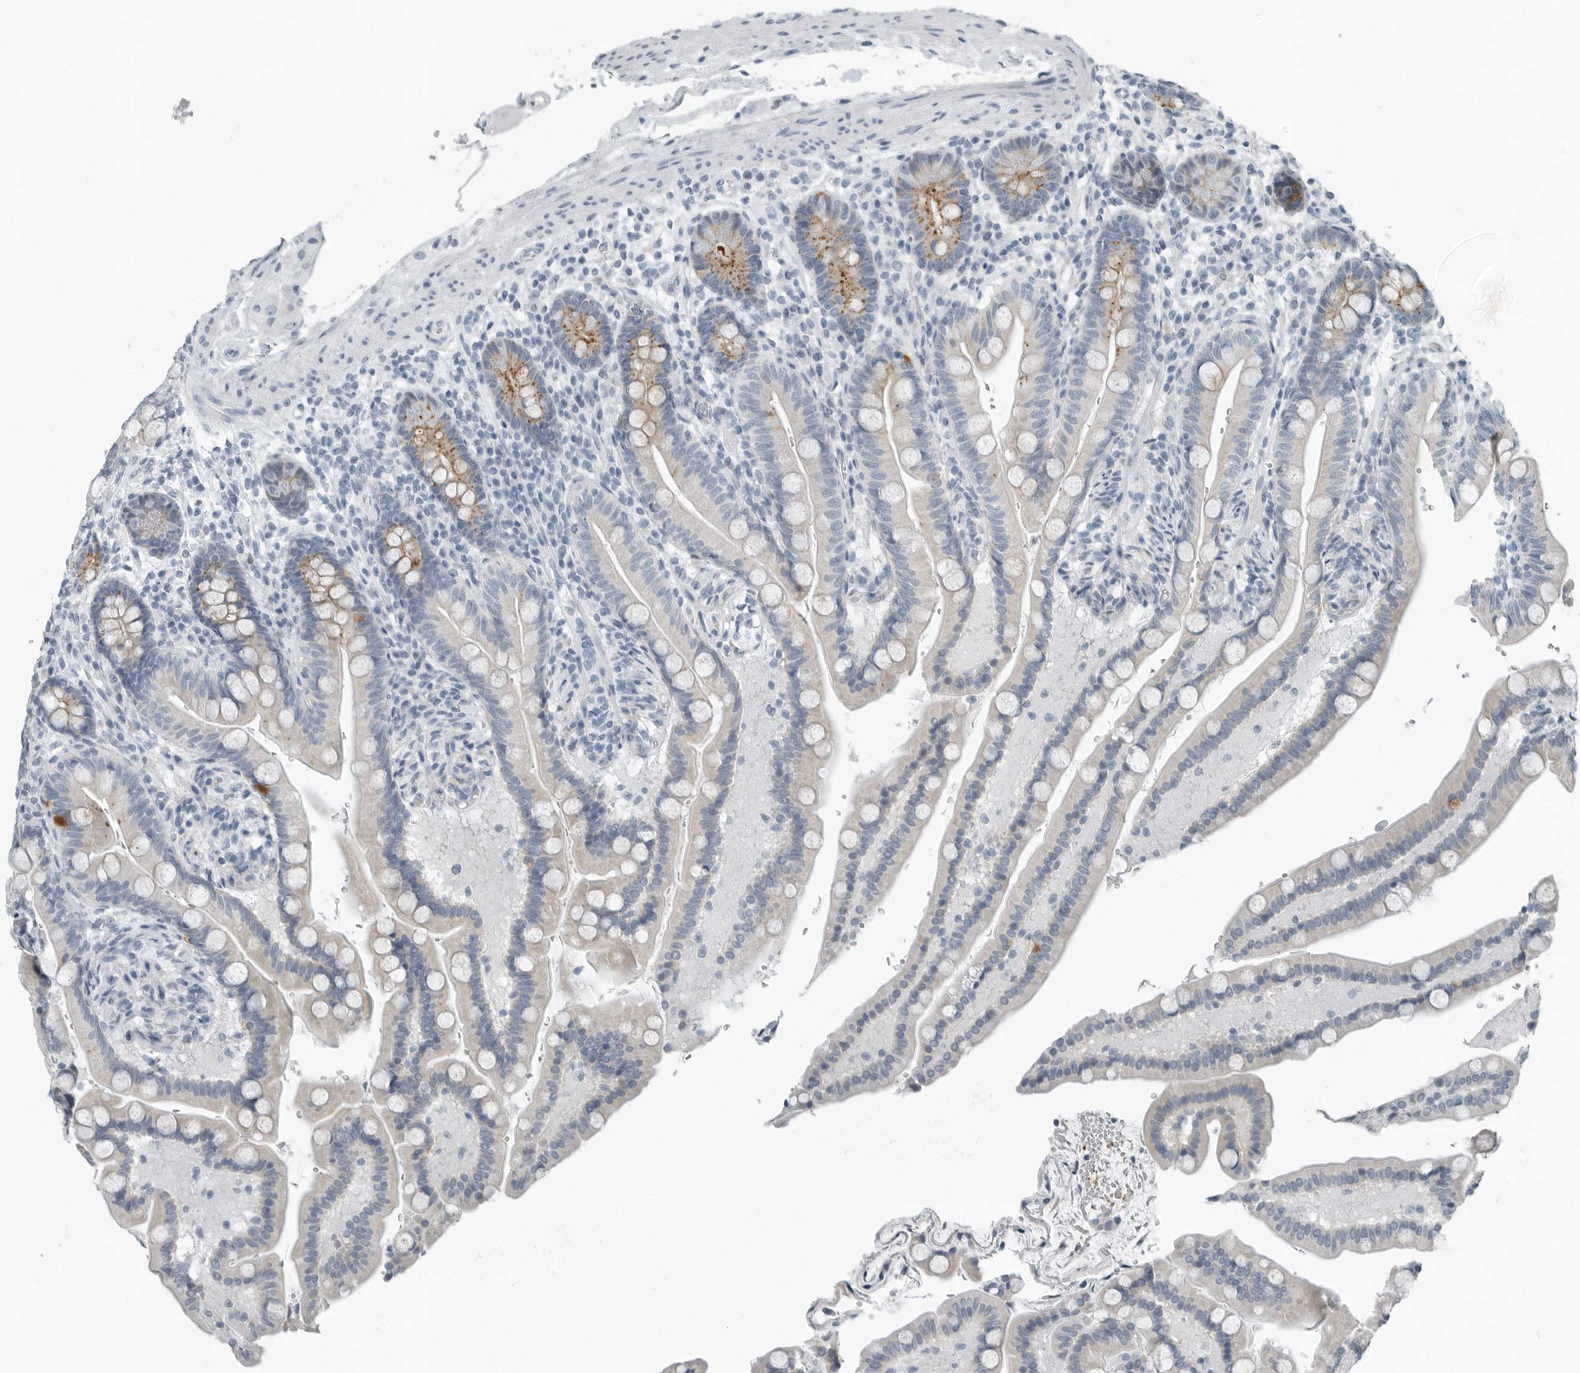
{"staining": {"intensity": "negative", "quantity": "none", "location": "none"}, "tissue": "colon", "cell_type": "Endothelial cells", "image_type": "normal", "snomed": [{"axis": "morphology", "description": "Normal tissue, NOS"}, {"axis": "topography", "description": "Smooth muscle"}, {"axis": "topography", "description": "Colon"}], "caption": "A photomicrograph of human colon is negative for staining in endothelial cells. (DAB IHC visualized using brightfield microscopy, high magnification).", "gene": "ZPBP2", "patient": {"sex": "male", "age": 73}}